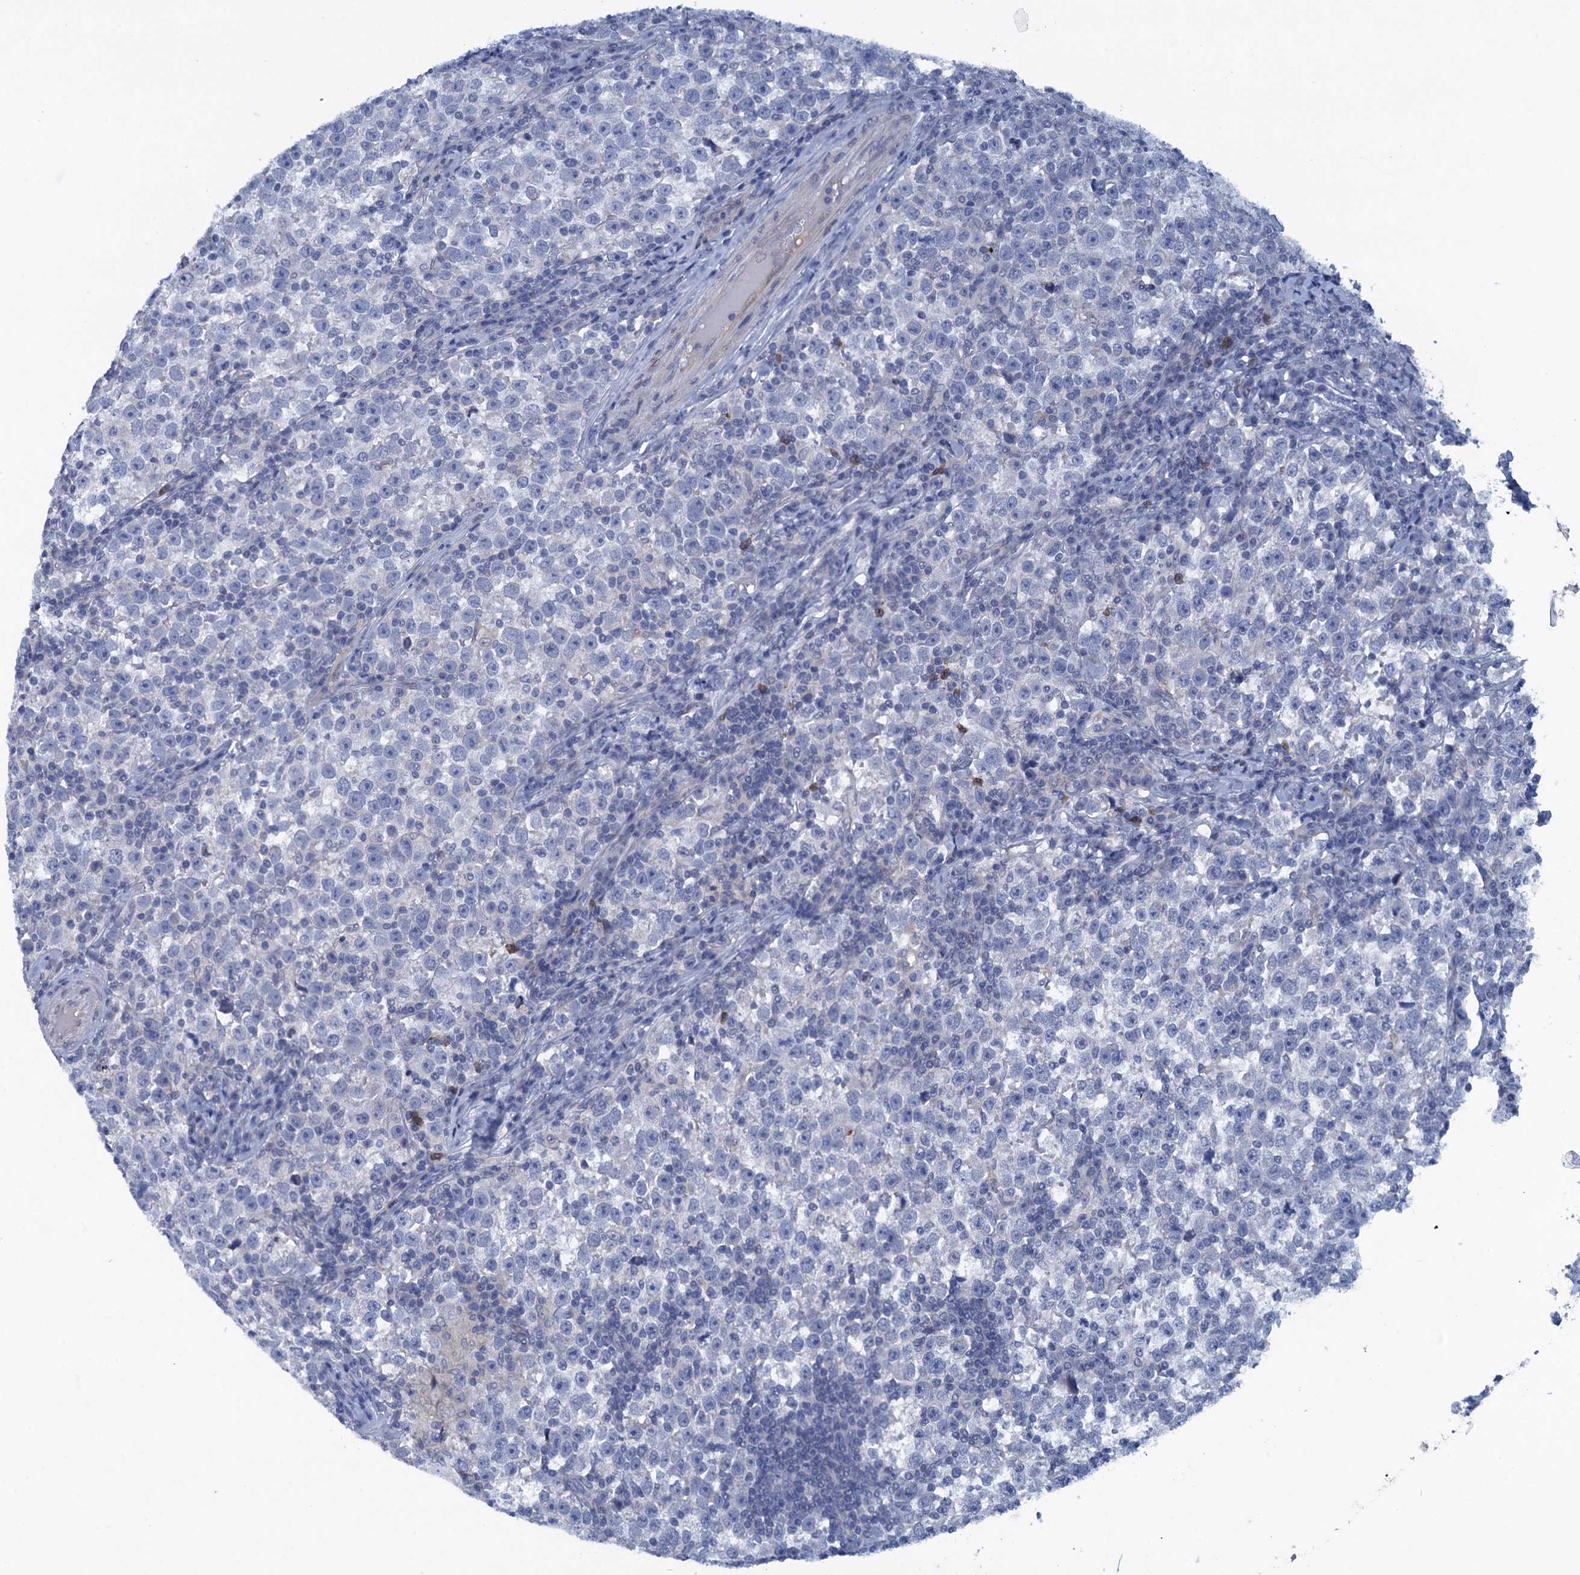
{"staining": {"intensity": "negative", "quantity": "none", "location": "none"}, "tissue": "testis cancer", "cell_type": "Tumor cells", "image_type": "cancer", "snomed": [{"axis": "morphology", "description": "Normal tissue, NOS"}, {"axis": "morphology", "description": "Seminoma, NOS"}, {"axis": "topography", "description": "Testis"}], "caption": "IHC of human testis seminoma displays no positivity in tumor cells.", "gene": "SCEL", "patient": {"sex": "male", "age": 43}}